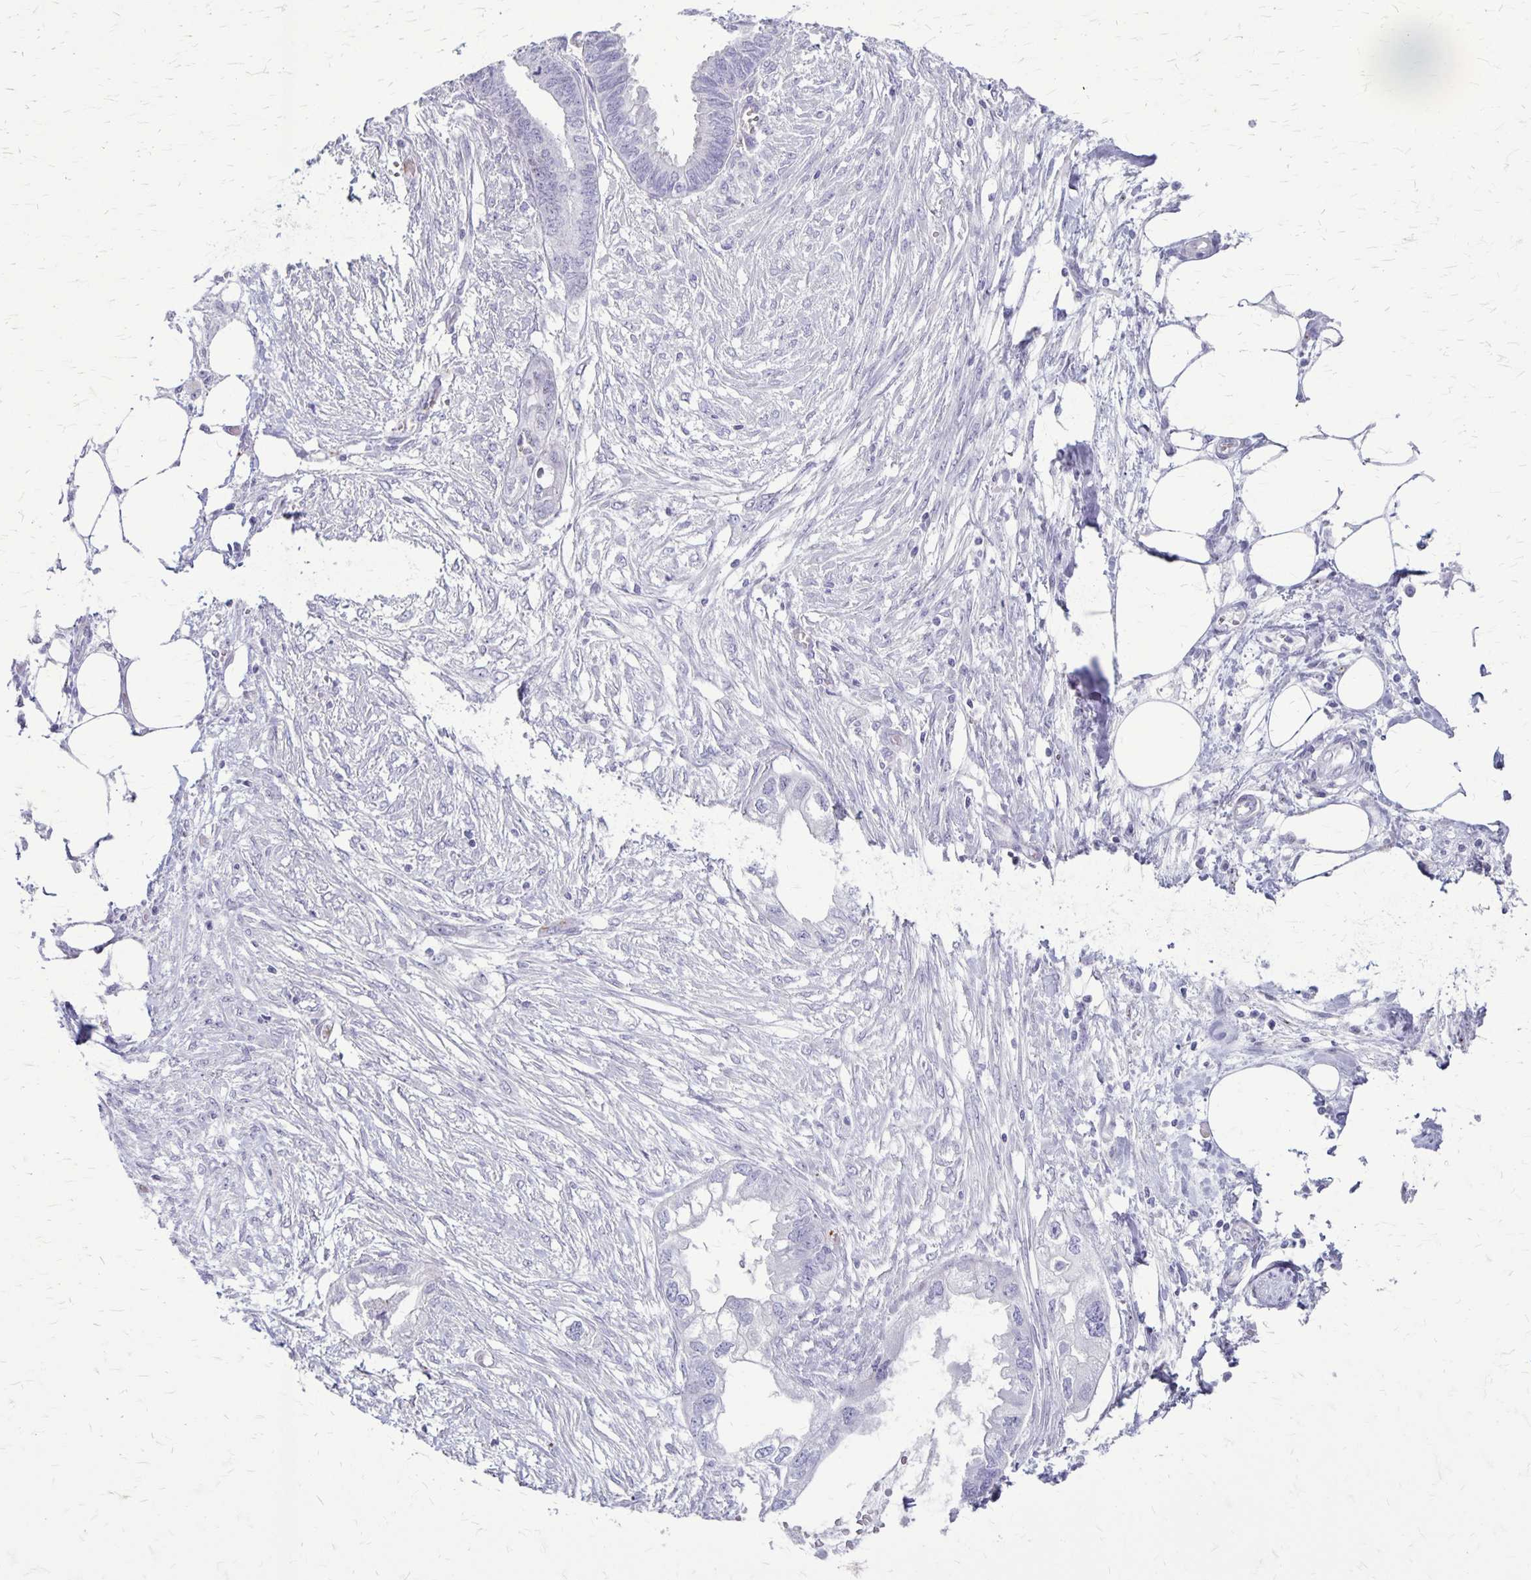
{"staining": {"intensity": "negative", "quantity": "none", "location": "none"}, "tissue": "endometrial cancer", "cell_type": "Tumor cells", "image_type": "cancer", "snomed": [{"axis": "morphology", "description": "Adenocarcinoma, NOS"}, {"axis": "morphology", "description": "Adenocarcinoma, metastatic, NOS"}, {"axis": "topography", "description": "Adipose tissue"}, {"axis": "topography", "description": "Endometrium"}], "caption": "IHC histopathology image of human metastatic adenocarcinoma (endometrial) stained for a protein (brown), which demonstrates no expression in tumor cells.", "gene": "GP9", "patient": {"sex": "female", "age": 67}}